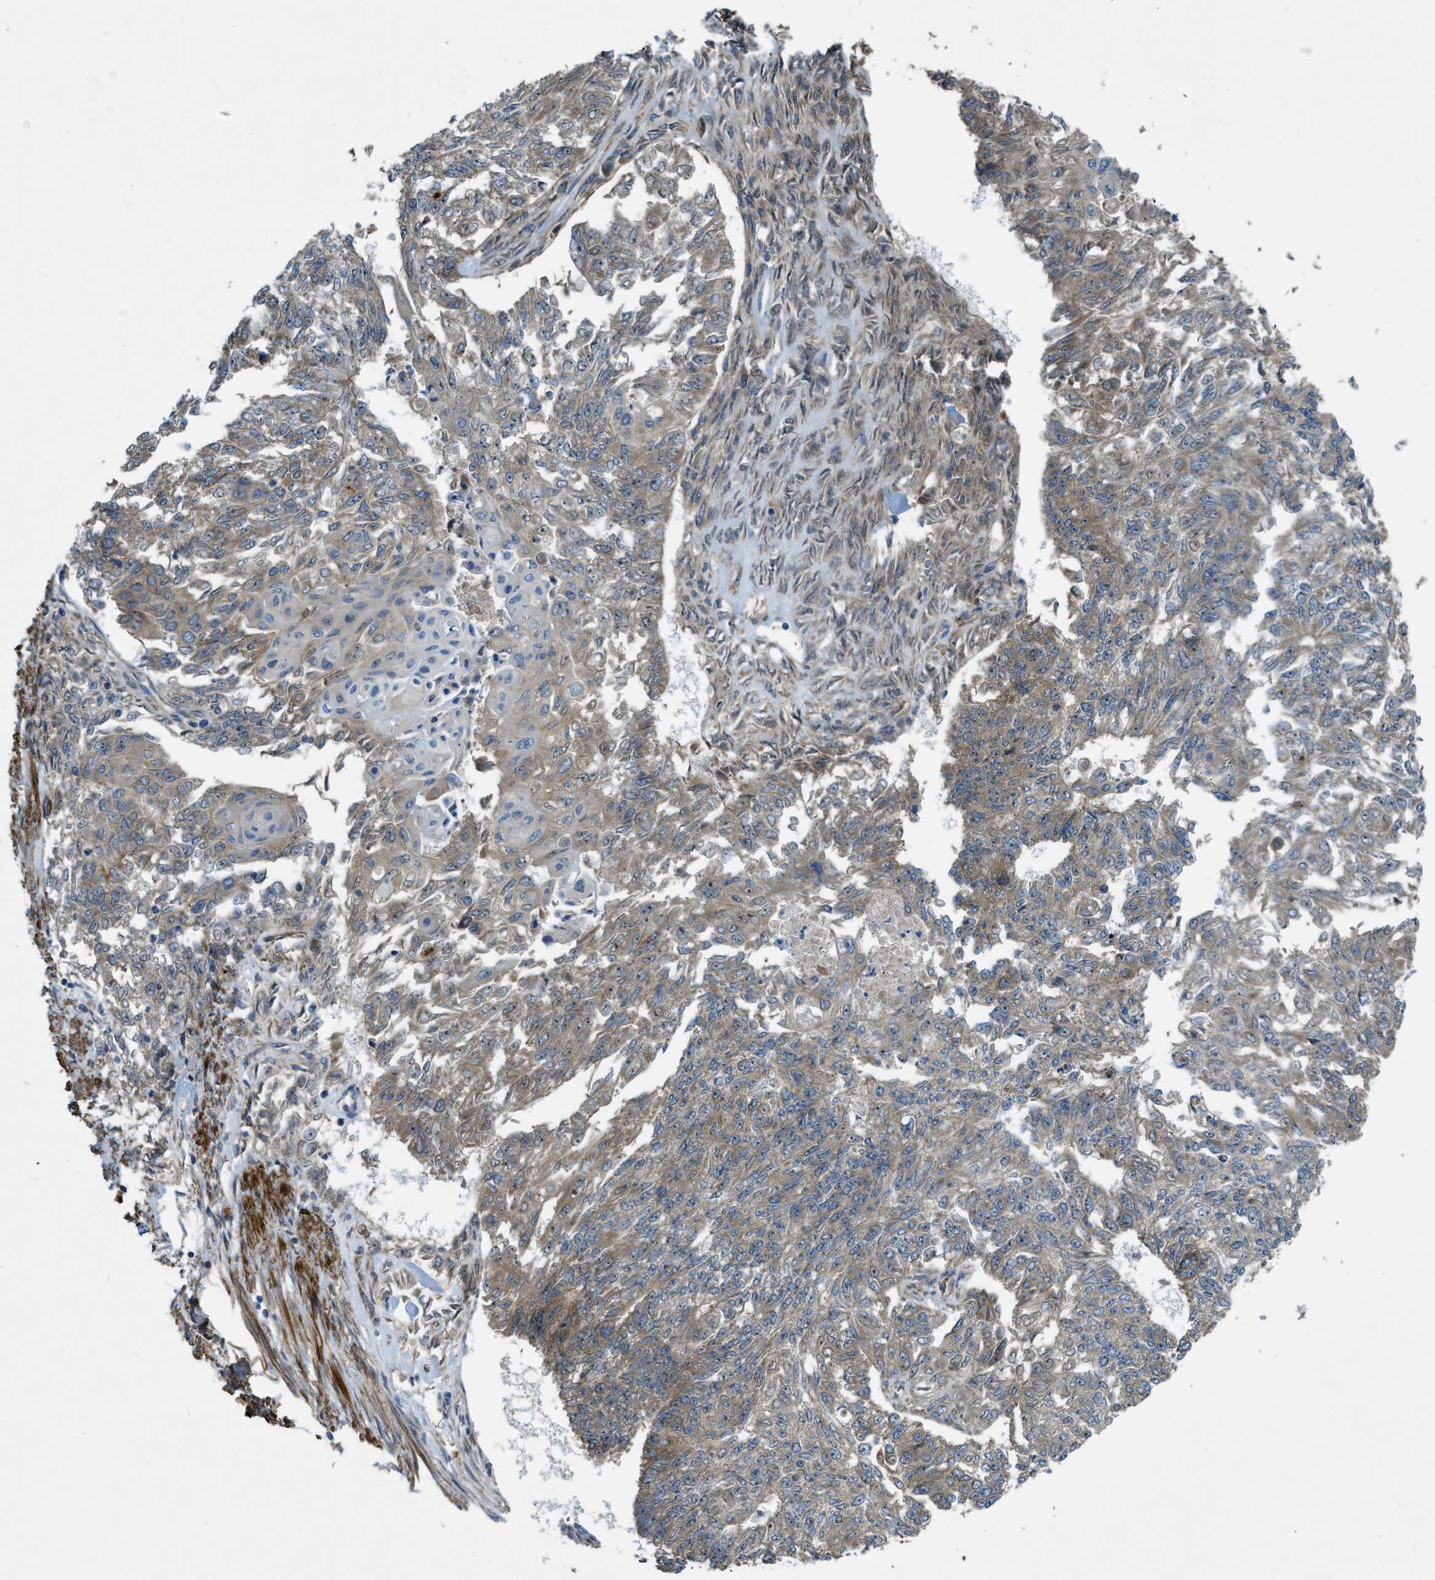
{"staining": {"intensity": "moderate", "quantity": ">75%", "location": "cytoplasmic/membranous,nuclear"}, "tissue": "endometrial cancer", "cell_type": "Tumor cells", "image_type": "cancer", "snomed": [{"axis": "morphology", "description": "Adenocarcinoma, NOS"}, {"axis": "topography", "description": "Endometrium"}], "caption": "Endometrial cancer (adenocarcinoma) was stained to show a protein in brown. There is medium levels of moderate cytoplasmic/membranous and nuclear positivity in about >75% of tumor cells. The staining was performed using DAB (3,3'-diaminobenzidine), with brown indicating positive protein expression. Nuclei are stained blue with hematoxylin.", "gene": "VEZT", "patient": {"sex": "female", "age": 32}}